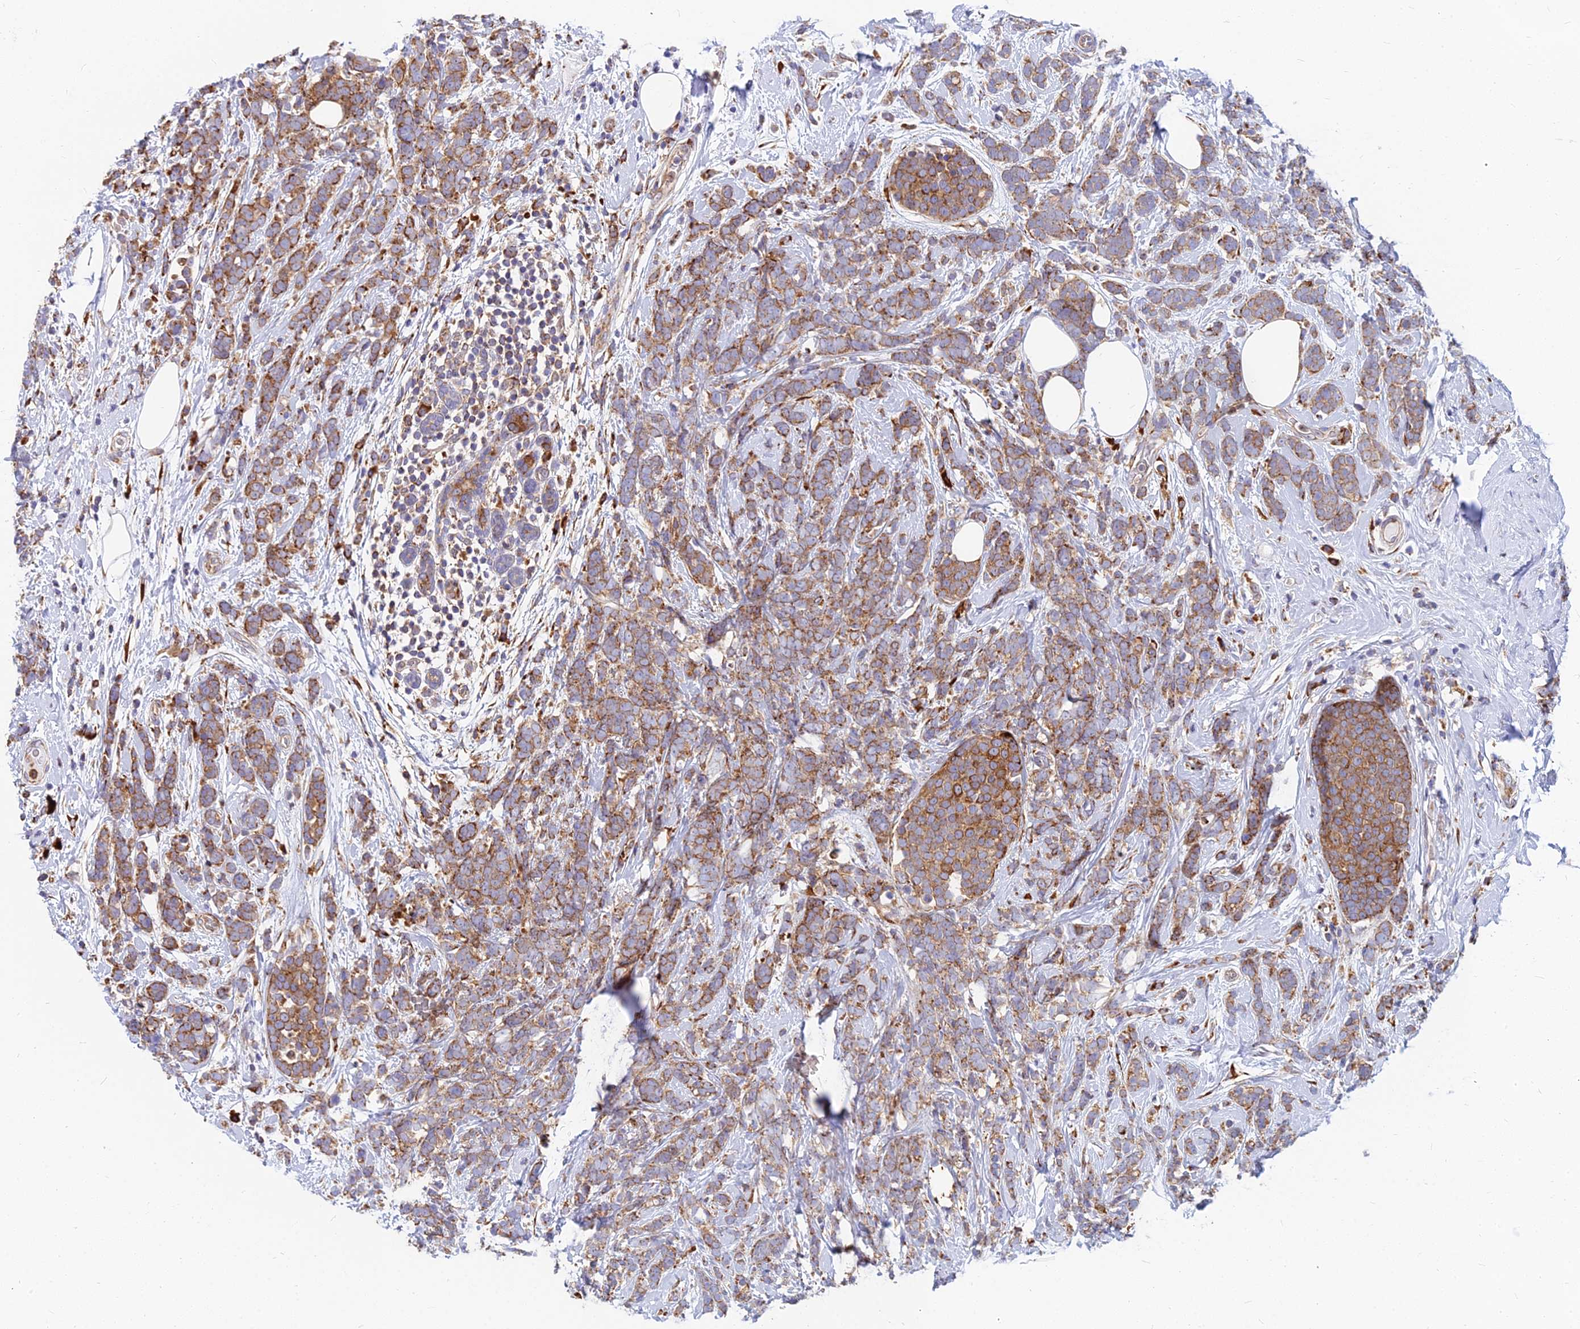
{"staining": {"intensity": "moderate", "quantity": ">75%", "location": "cytoplasmic/membranous"}, "tissue": "breast cancer", "cell_type": "Tumor cells", "image_type": "cancer", "snomed": [{"axis": "morphology", "description": "Duct carcinoma"}, {"axis": "topography", "description": "Breast"}], "caption": "Immunohistochemistry micrograph of neoplastic tissue: human breast cancer stained using IHC demonstrates medium levels of moderate protein expression localized specifically in the cytoplasmic/membranous of tumor cells, appearing as a cytoplasmic/membranous brown color.", "gene": "CCT6B", "patient": {"sex": "female", "age": 75}}